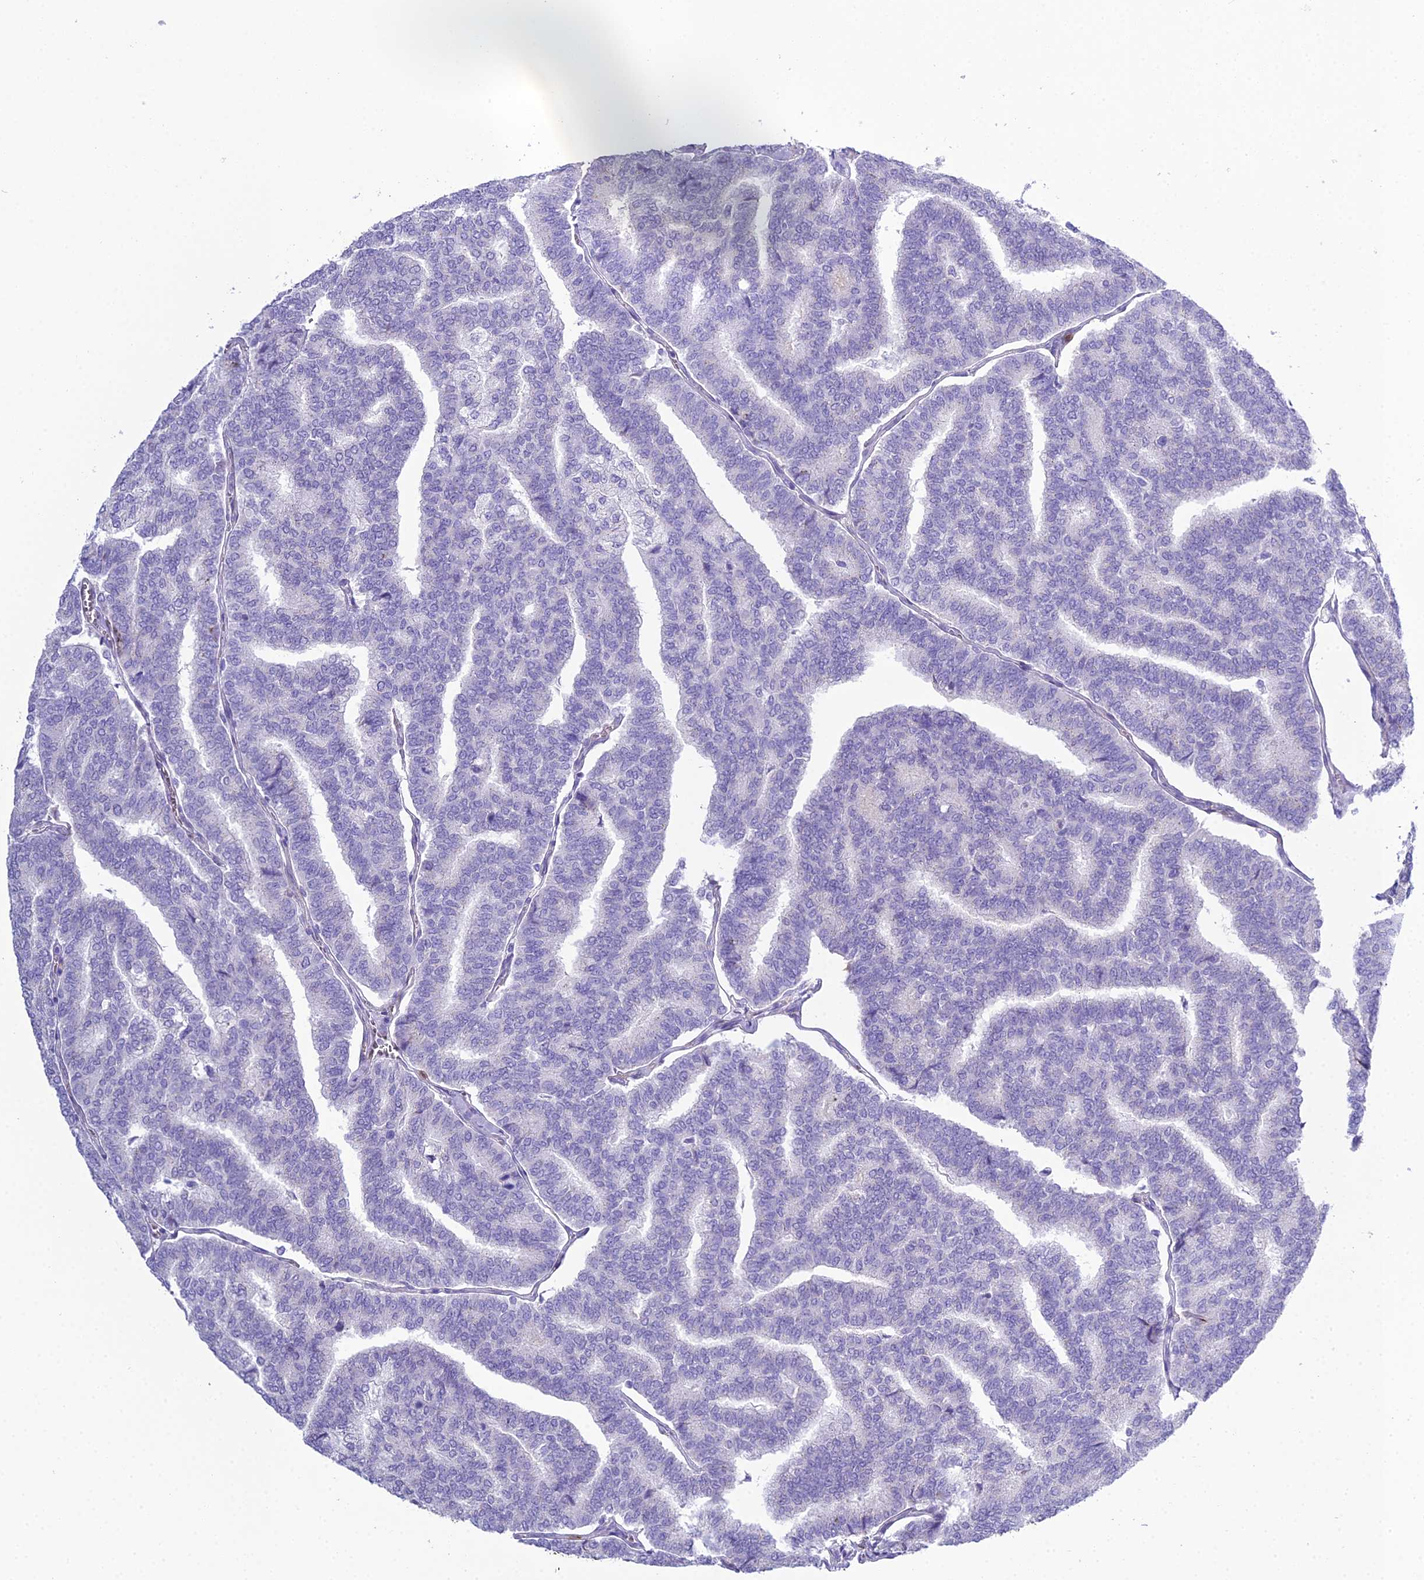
{"staining": {"intensity": "negative", "quantity": "none", "location": "none"}, "tissue": "thyroid cancer", "cell_type": "Tumor cells", "image_type": "cancer", "snomed": [{"axis": "morphology", "description": "Papillary adenocarcinoma, NOS"}, {"axis": "topography", "description": "Thyroid gland"}], "caption": "DAB immunohistochemical staining of human thyroid cancer (papillary adenocarcinoma) exhibits no significant expression in tumor cells.", "gene": "OR1Q1", "patient": {"sex": "female", "age": 35}}